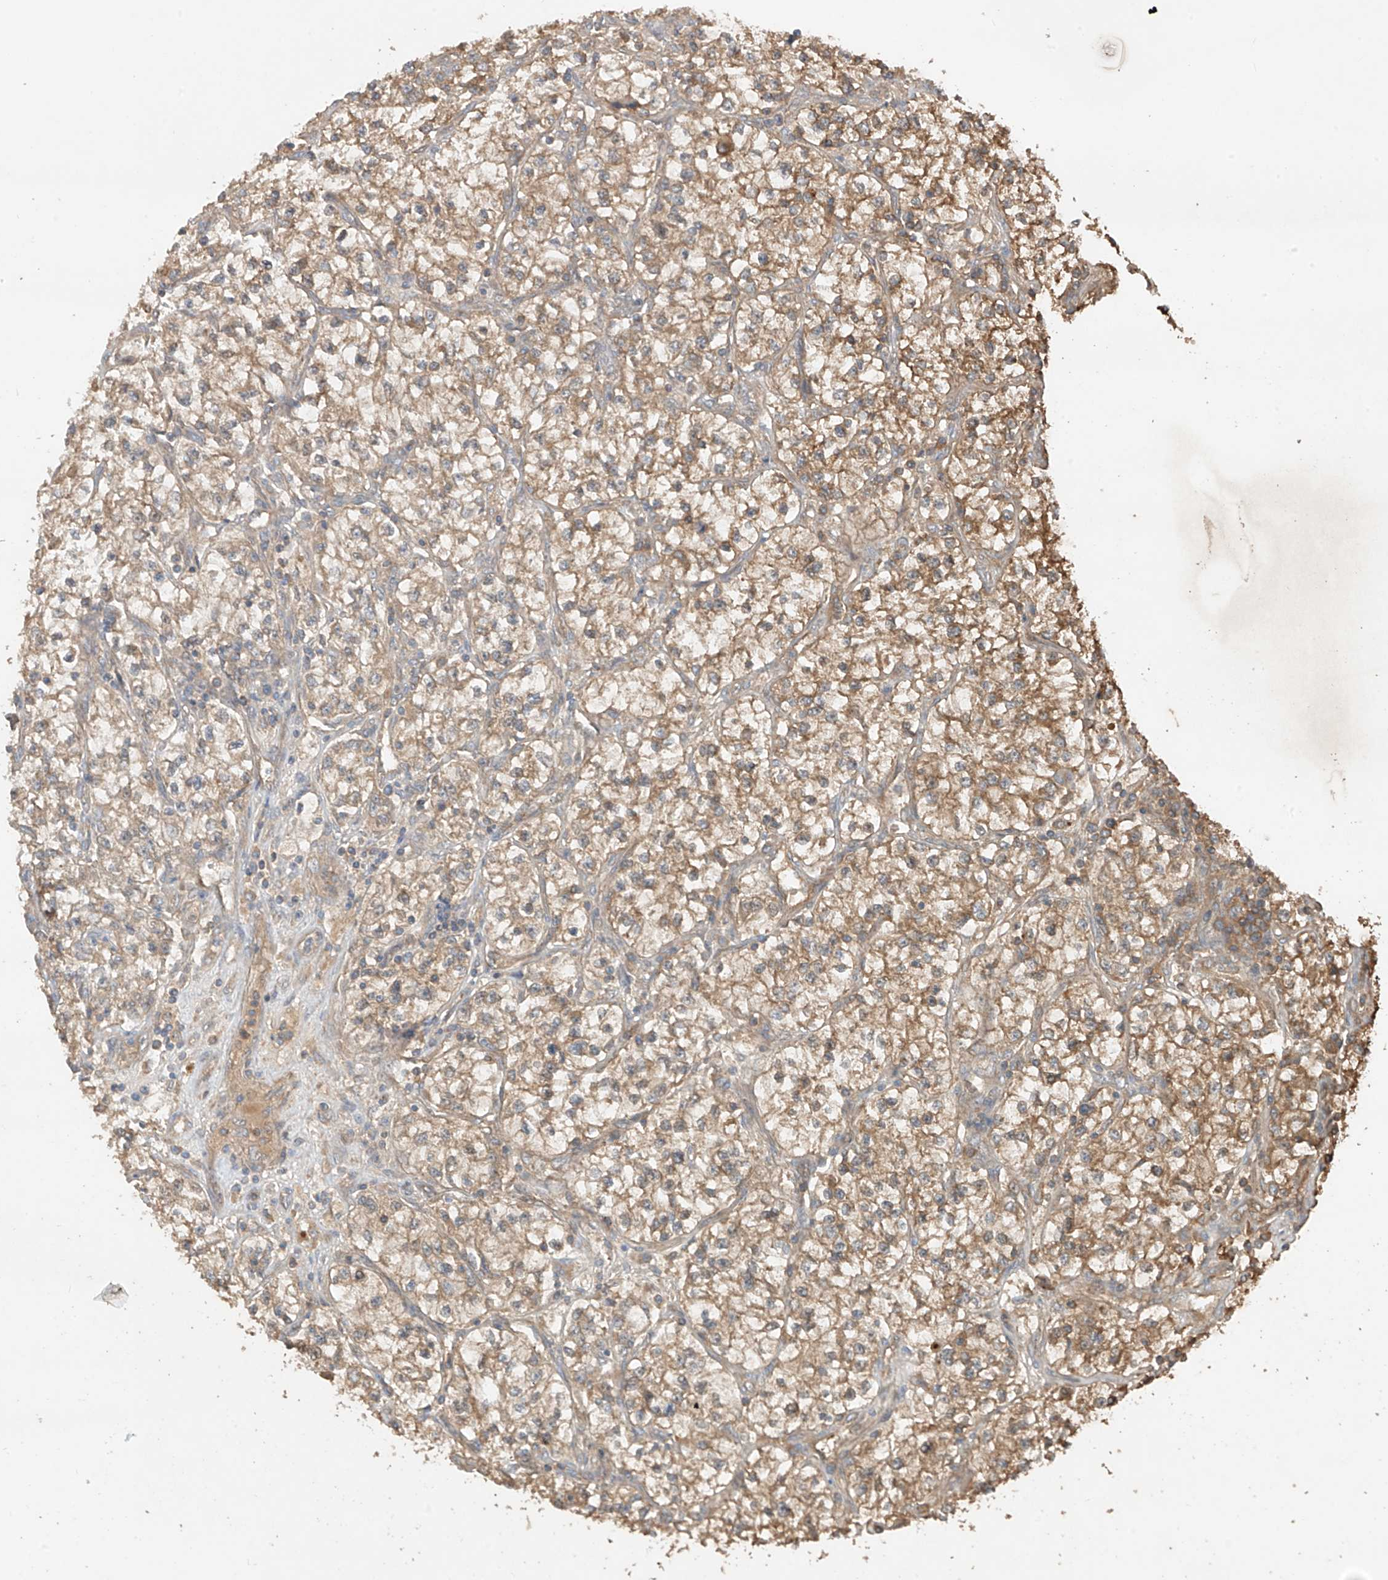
{"staining": {"intensity": "moderate", "quantity": ">75%", "location": "cytoplasmic/membranous"}, "tissue": "renal cancer", "cell_type": "Tumor cells", "image_type": "cancer", "snomed": [{"axis": "morphology", "description": "Adenocarcinoma, NOS"}, {"axis": "topography", "description": "Kidney"}], "caption": "High-magnification brightfield microscopy of renal cancer stained with DAB (3,3'-diaminobenzidine) (brown) and counterstained with hematoxylin (blue). tumor cells exhibit moderate cytoplasmic/membranous positivity is seen in approximately>75% of cells. The protein is stained brown, and the nuclei are stained in blue (DAB (3,3'-diaminobenzidine) IHC with brightfield microscopy, high magnification).", "gene": "CACNA2D4", "patient": {"sex": "female", "age": 57}}